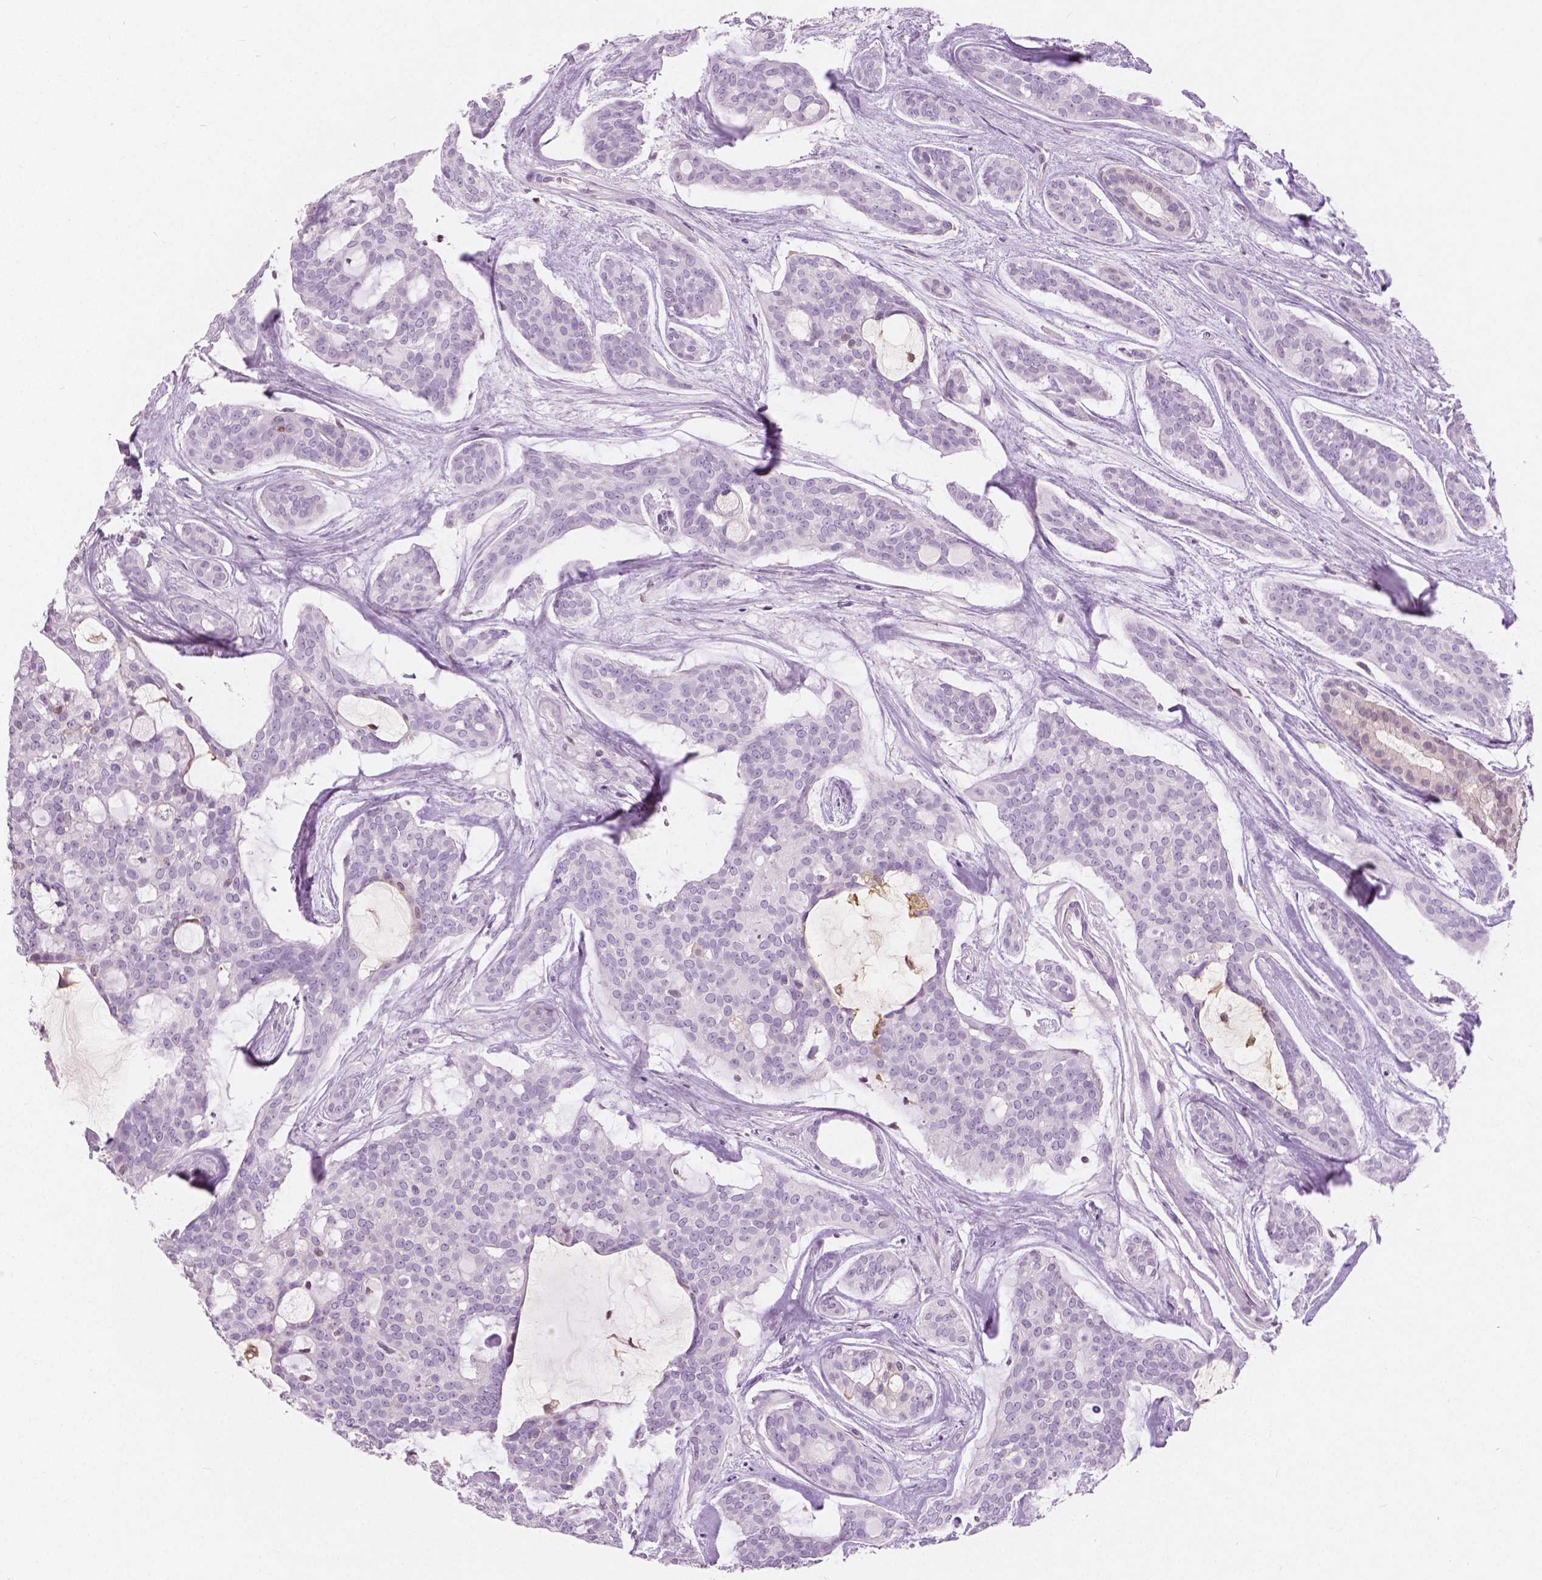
{"staining": {"intensity": "negative", "quantity": "none", "location": "none"}, "tissue": "head and neck cancer", "cell_type": "Tumor cells", "image_type": "cancer", "snomed": [{"axis": "morphology", "description": "Adenocarcinoma, NOS"}, {"axis": "topography", "description": "Head-Neck"}], "caption": "This is an immunohistochemistry (IHC) photomicrograph of head and neck adenocarcinoma. There is no expression in tumor cells.", "gene": "GALM", "patient": {"sex": "male", "age": 66}}